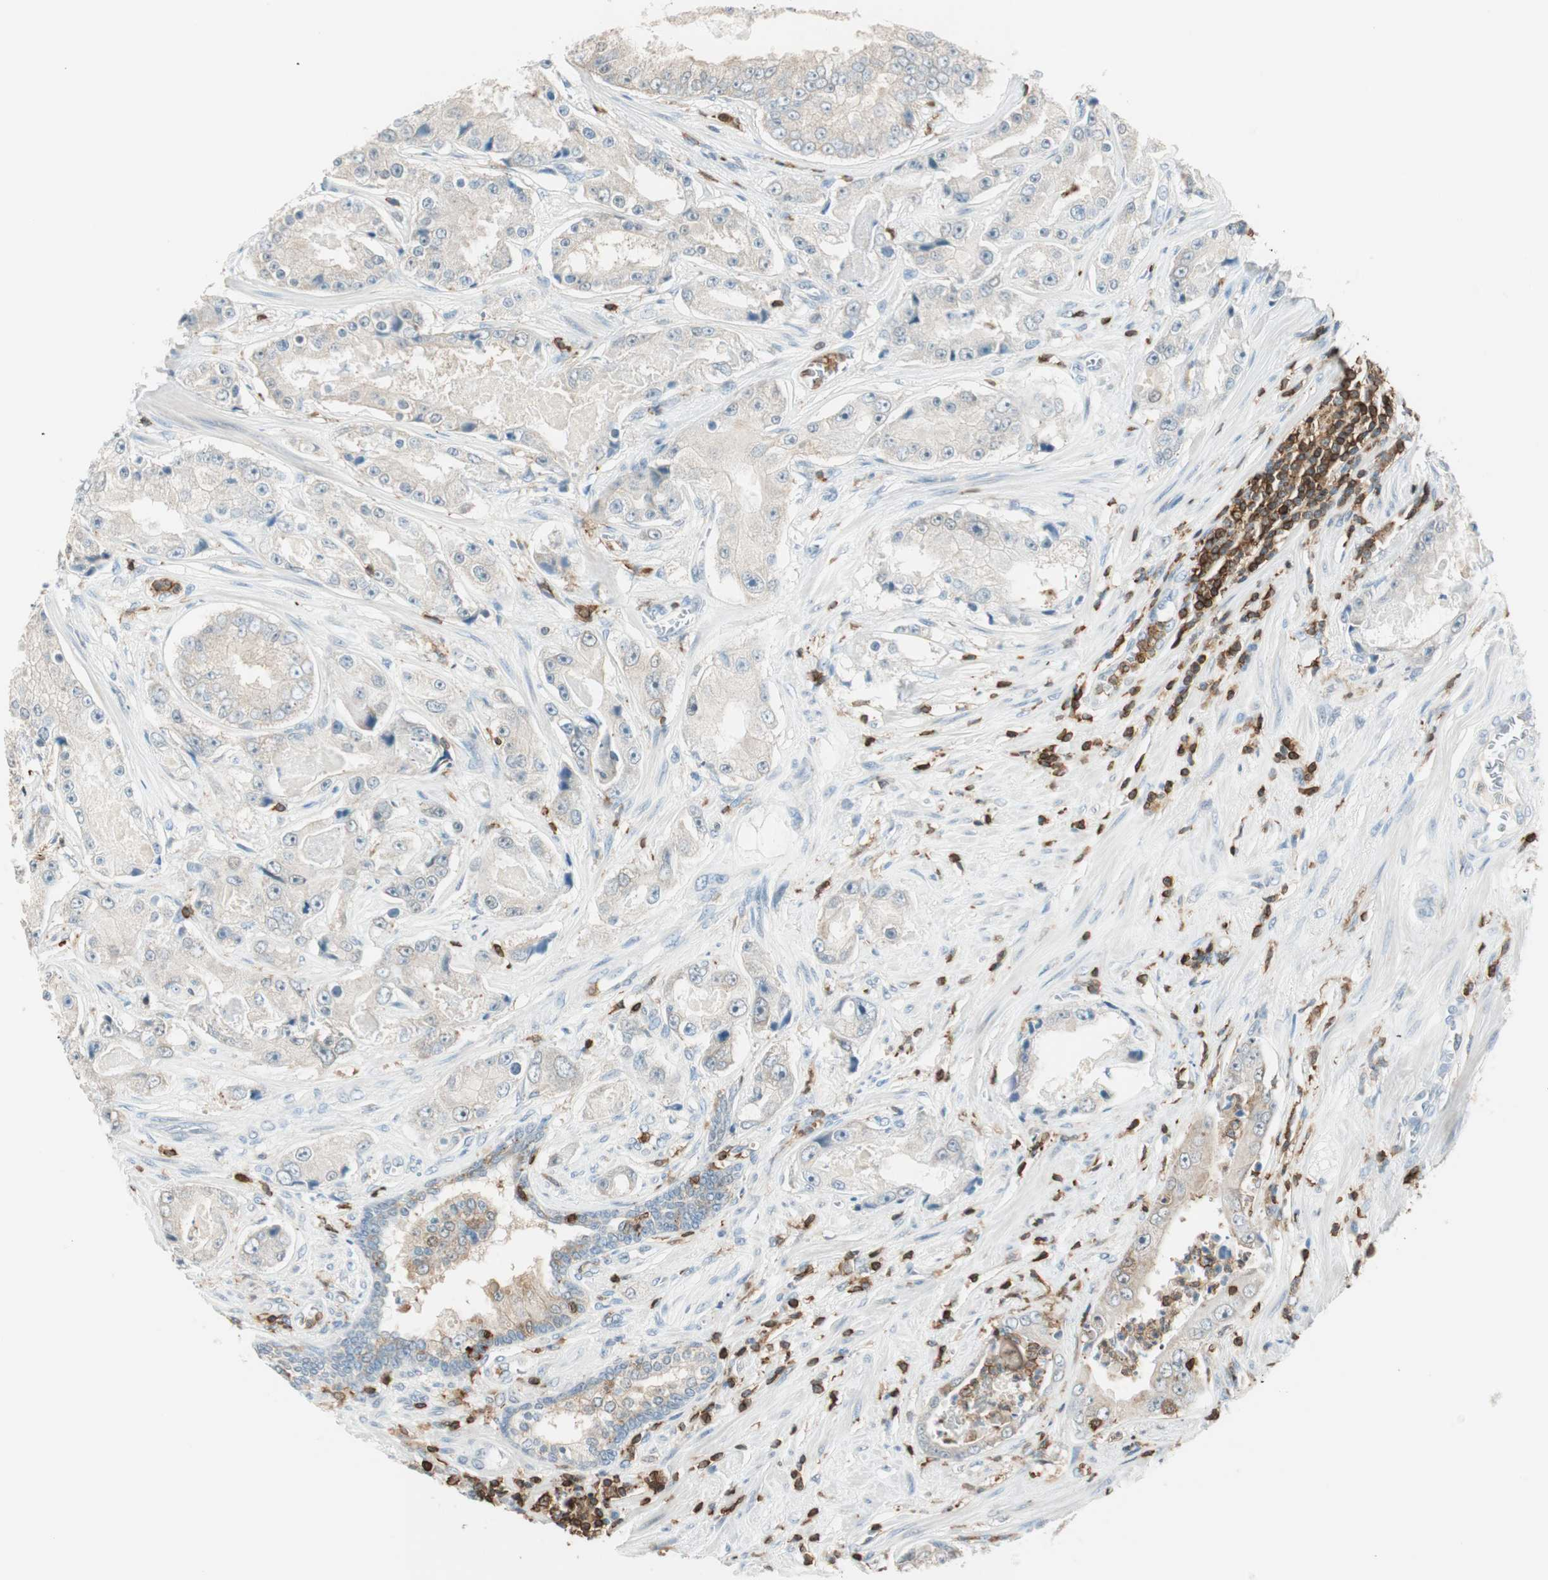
{"staining": {"intensity": "weak", "quantity": "25%-75%", "location": "cytoplasmic/membranous"}, "tissue": "prostate cancer", "cell_type": "Tumor cells", "image_type": "cancer", "snomed": [{"axis": "morphology", "description": "Adenocarcinoma, High grade"}, {"axis": "topography", "description": "Prostate"}], "caption": "Tumor cells display weak cytoplasmic/membranous staining in about 25%-75% of cells in prostate cancer (high-grade adenocarcinoma).", "gene": "HPGD", "patient": {"sex": "male", "age": 73}}